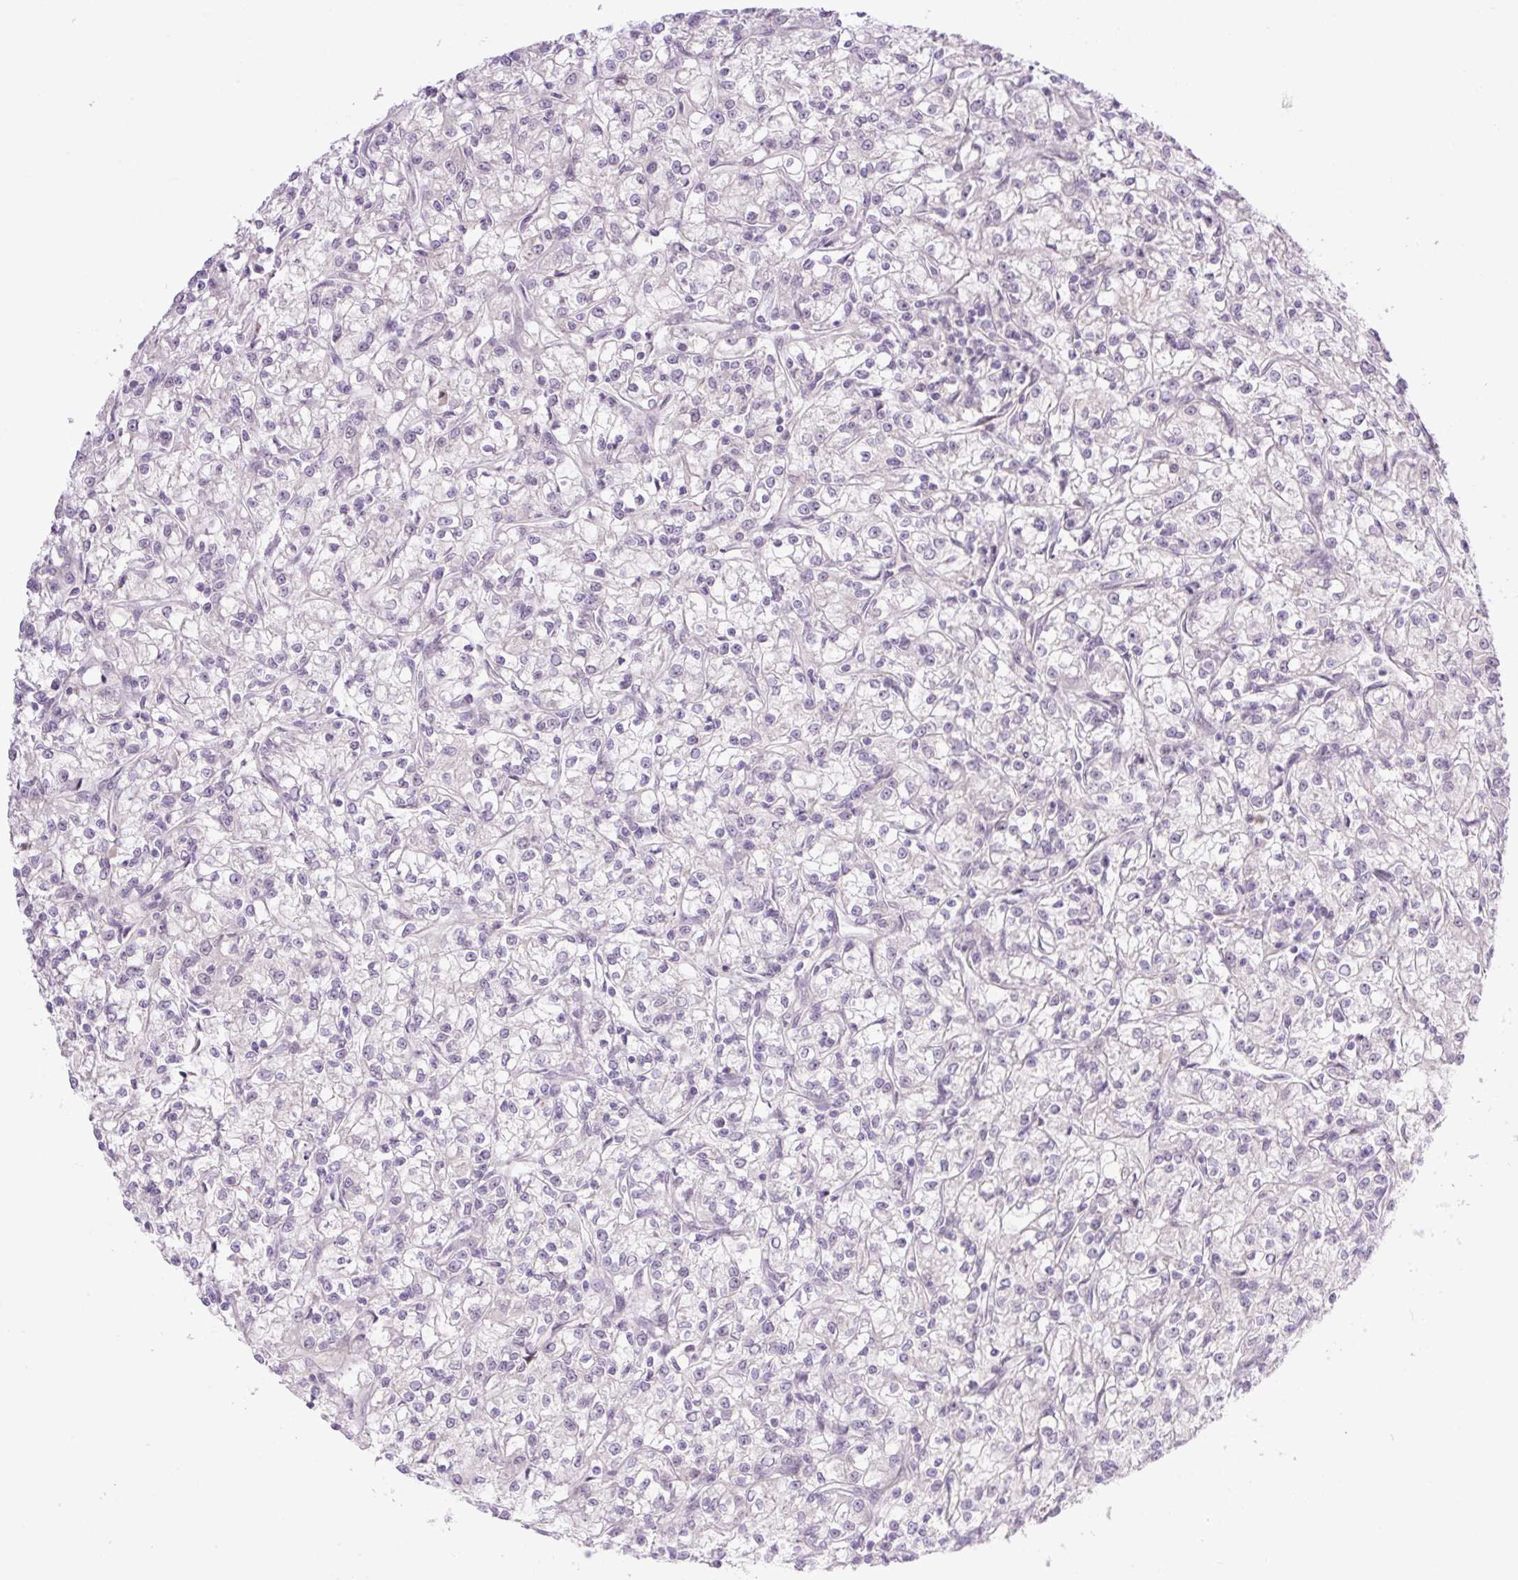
{"staining": {"intensity": "negative", "quantity": "none", "location": "none"}, "tissue": "renal cancer", "cell_type": "Tumor cells", "image_type": "cancer", "snomed": [{"axis": "morphology", "description": "Adenocarcinoma, NOS"}, {"axis": "topography", "description": "Kidney"}], "caption": "Protein analysis of renal cancer demonstrates no significant staining in tumor cells. Nuclei are stained in blue.", "gene": "ICE1", "patient": {"sex": "female", "age": 59}}